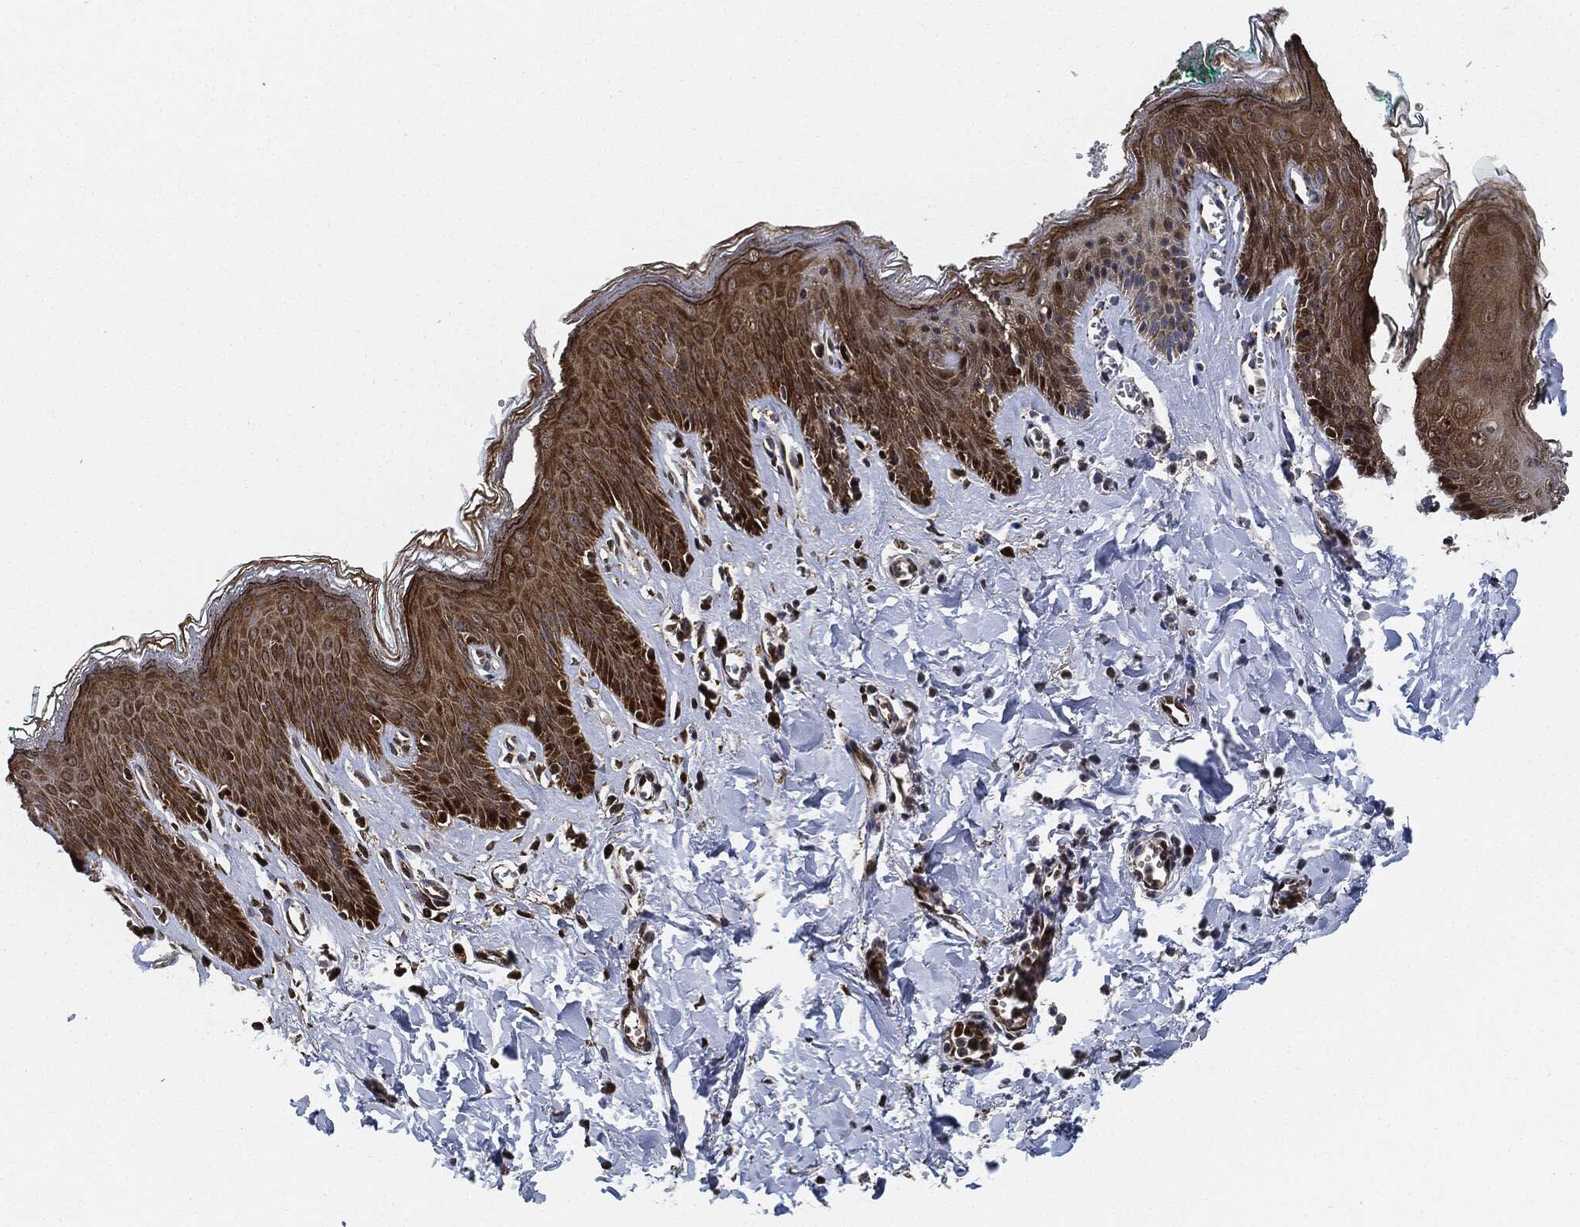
{"staining": {"intensity": "strong", "quantity": ">75%", "location": "cytoplasmic/membranous"}, "tissue": "skin", "cell_type": "Epidermal cells", "image_type": "normal", "snomed": [{"axis": "morphology", "description": "Normal tissue, NOS"}, {"axis": "topography", "description": "Vulva"}], "caption": "Skin stained with DAB immunohistochemistry displays high levels of strong cytoplasmic/membranous expression in about >75% of epidermal cells.", "gene": "RNASEL", "patient": {"sex": "female", "age": 66}}